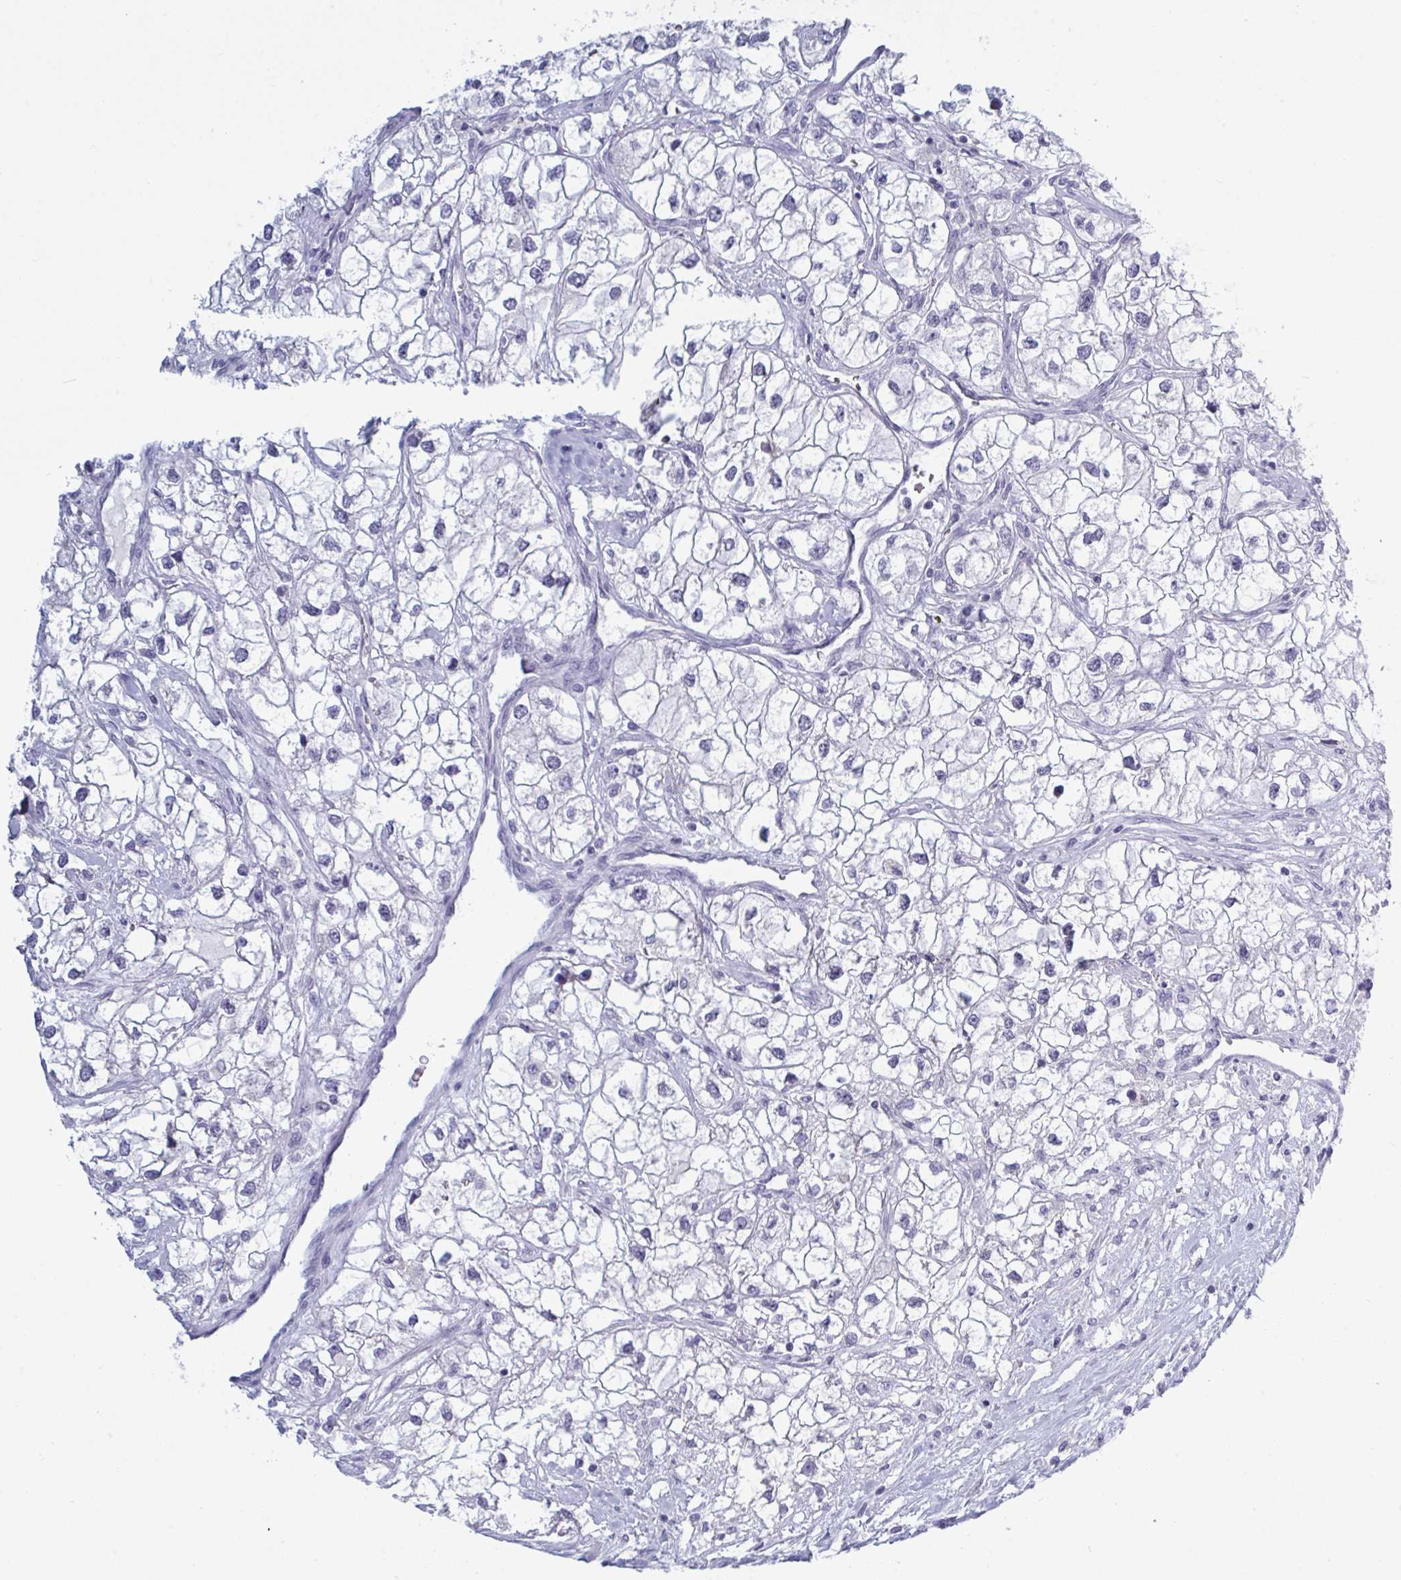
{"staining": {"intensity": "negative", "quantity": "none", "location": "none"}, "tissue": "renal cancer", "cell_type": "Tumor cells", "image_type": "cancer", "snomed": [{"axis": "morphology", "description": "Adenocarcinoma, NOS"}, {"axis": "topography", "description": "Kidney"}], "caption": "Tumor cells show no significant positivity in renal cancer.", "gene": "NDUFC2", "patient": {"sex": "male", "age": 59}}